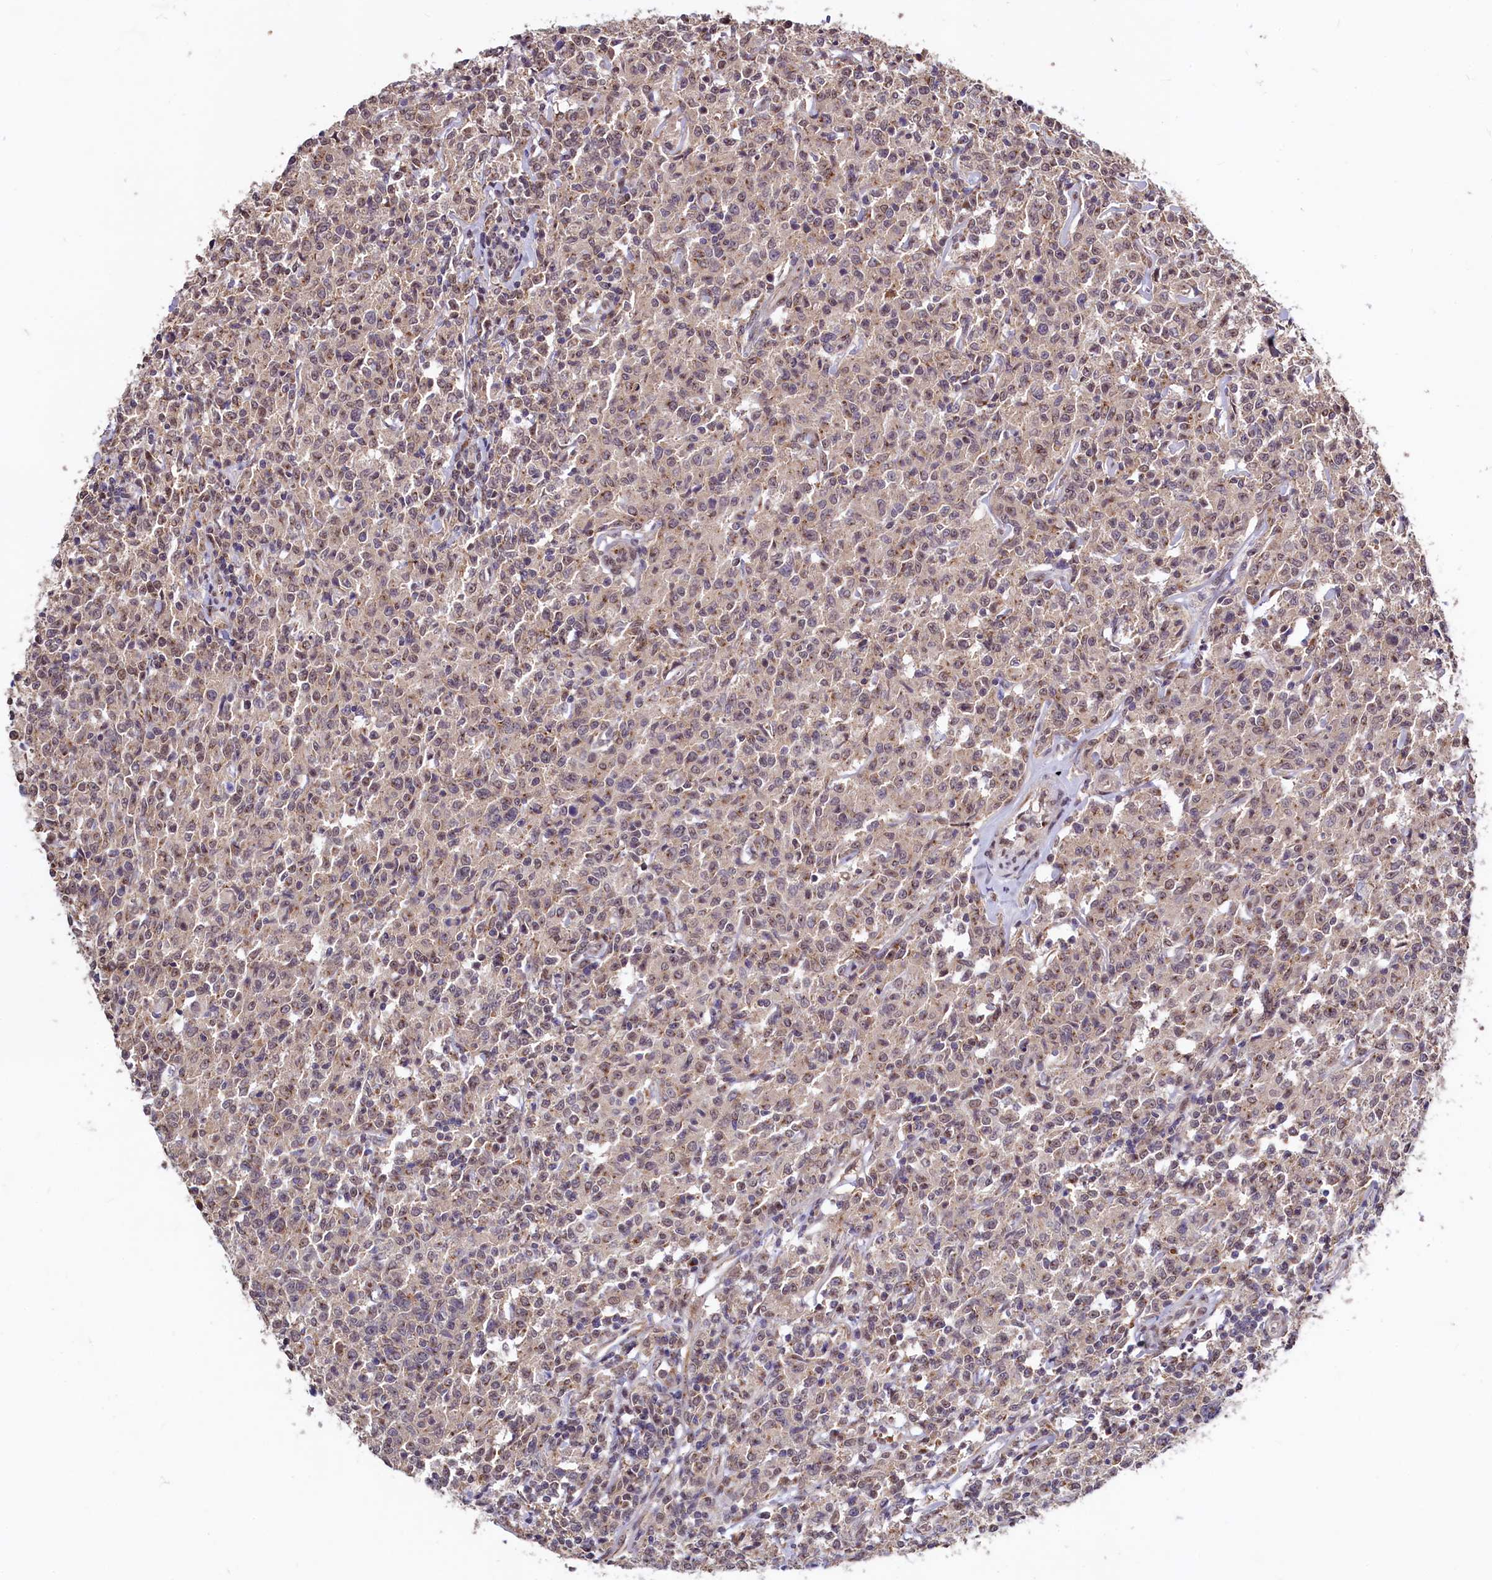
{"staining": {"intensity": "weak", "quantity": ">75%", "location": "cytoplasmic/membranous"}, "tissue": "lymphoma", "cell_type": "Tumor cells", "image_type": "cancer", "snomed": [{"axis": "morphology", "description": "Malignant lymphoma, non-Hodgkin's type, Low grade"}, {"axis": "topography", "description": "Small intestine"}], "caption": "Brown immunohistochemical staining in human low-grade malignant lymphoma, non-Hodgkin's type shows weak cytoplasmic/membranous positivity in approximately >75% of tumor cells. The protein is stained brown, and the nuclei are stained in blue (DAB IHC with brightfield microscopy, high magnification).", "gene": "SEC24C", "patient": {"sex": "female", "age": 59}}